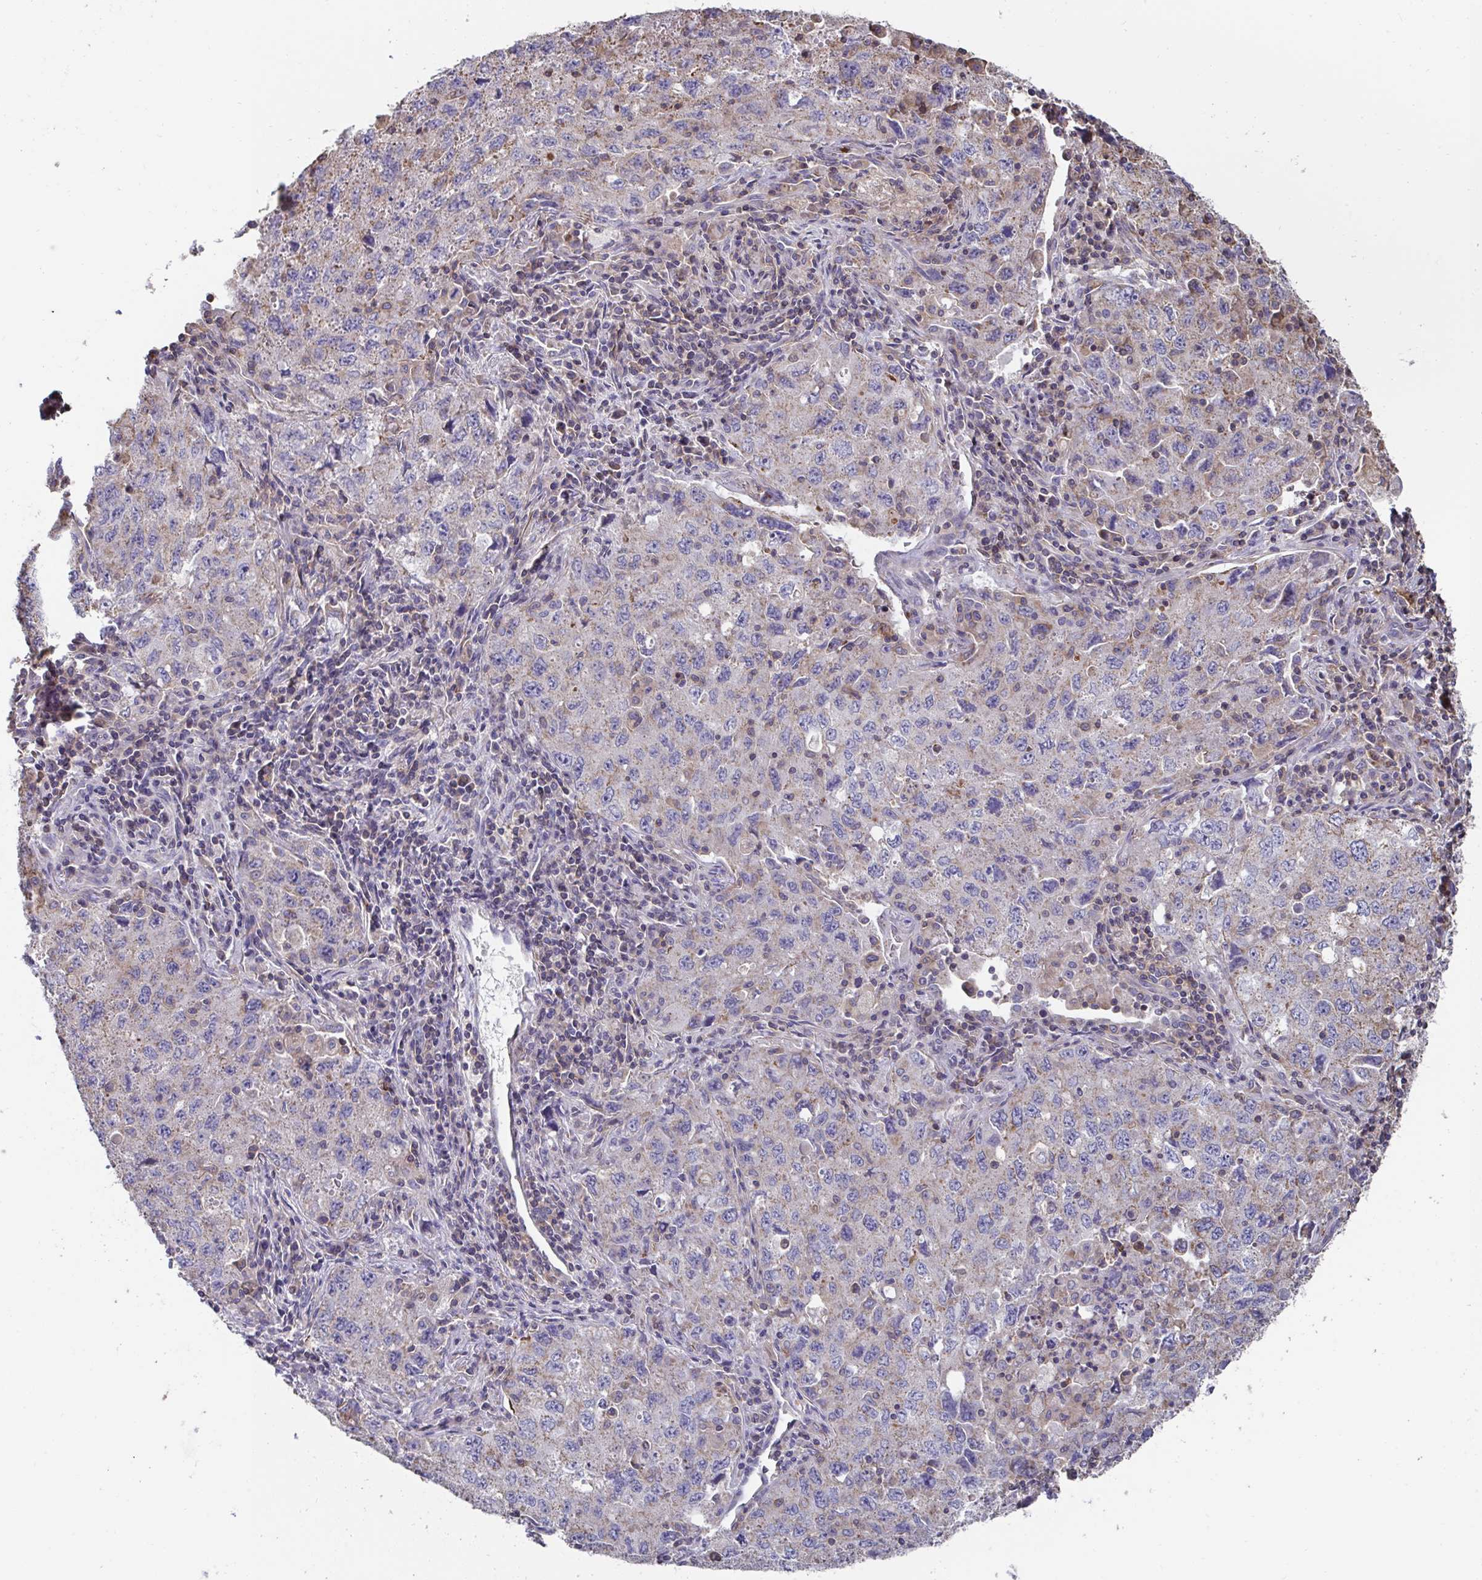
{"staining": {"intensity": "weak", "quantity": "25%-75%", "location": "cytoplasmic/membranous"}, "tissue": "lung cancer", "cell_type": "Tumor cells", "image_type": "cancer", "snomed": [{"axis": "morphology", "description": "Adenocarcinoma, NOS"}, {"axis": "topography", "description": "Lung"}], "caption": "Adenocarcinoma (lung) tissue exhibits weak cytoplasmic/membranous positivity in about 25%-75% of tumor cells, visualized by immunohistochemistry.", "gene": "DZANK1", "patient": {"sex": "female", "age": 57}}